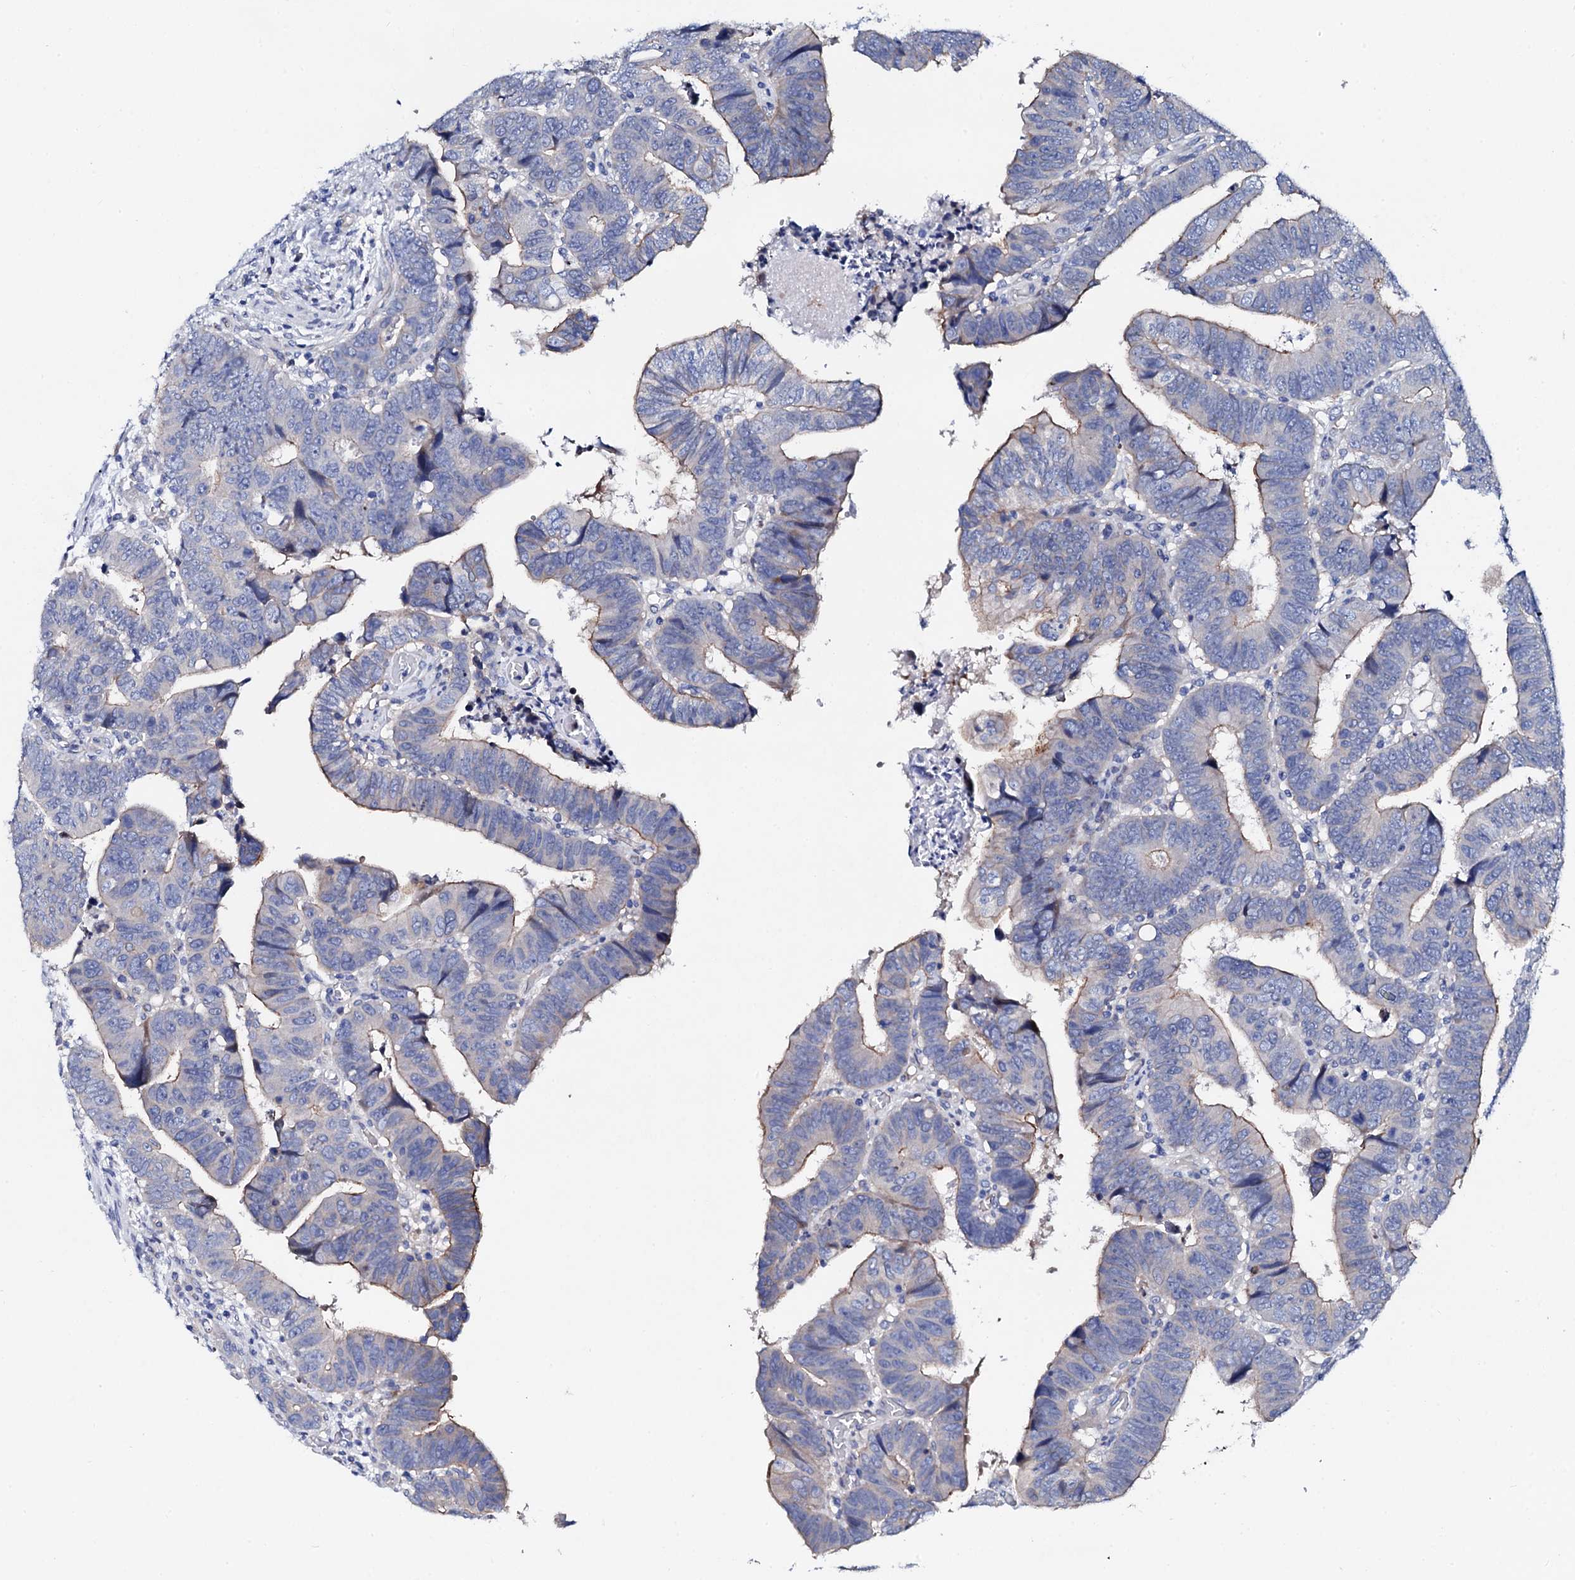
{"staining": {"intensity": "moderate", "quantity": "<25%", "location": "cytoplasmic/membranous"}, "tissue": "colorectal cancer", "cell_type": "Tumor cells", "image_type": "cancer", "snomed": [{"axis": "morphology", "description": "Normal tissue, NOS"}, {"axis": "morphology", "description": "Adenocarcinoma, NOS"}, {"axis": "topography", "description": "Rectum"}], "caption": "A micrograph showing moderate cytoplasmic/membranous positivity in about <25% of tumor cells in colorectal cancer, as visualized by brown immunohistochemical staining.", "gene": "TRDN", "patient": {"sex": "female", "age": 65}}